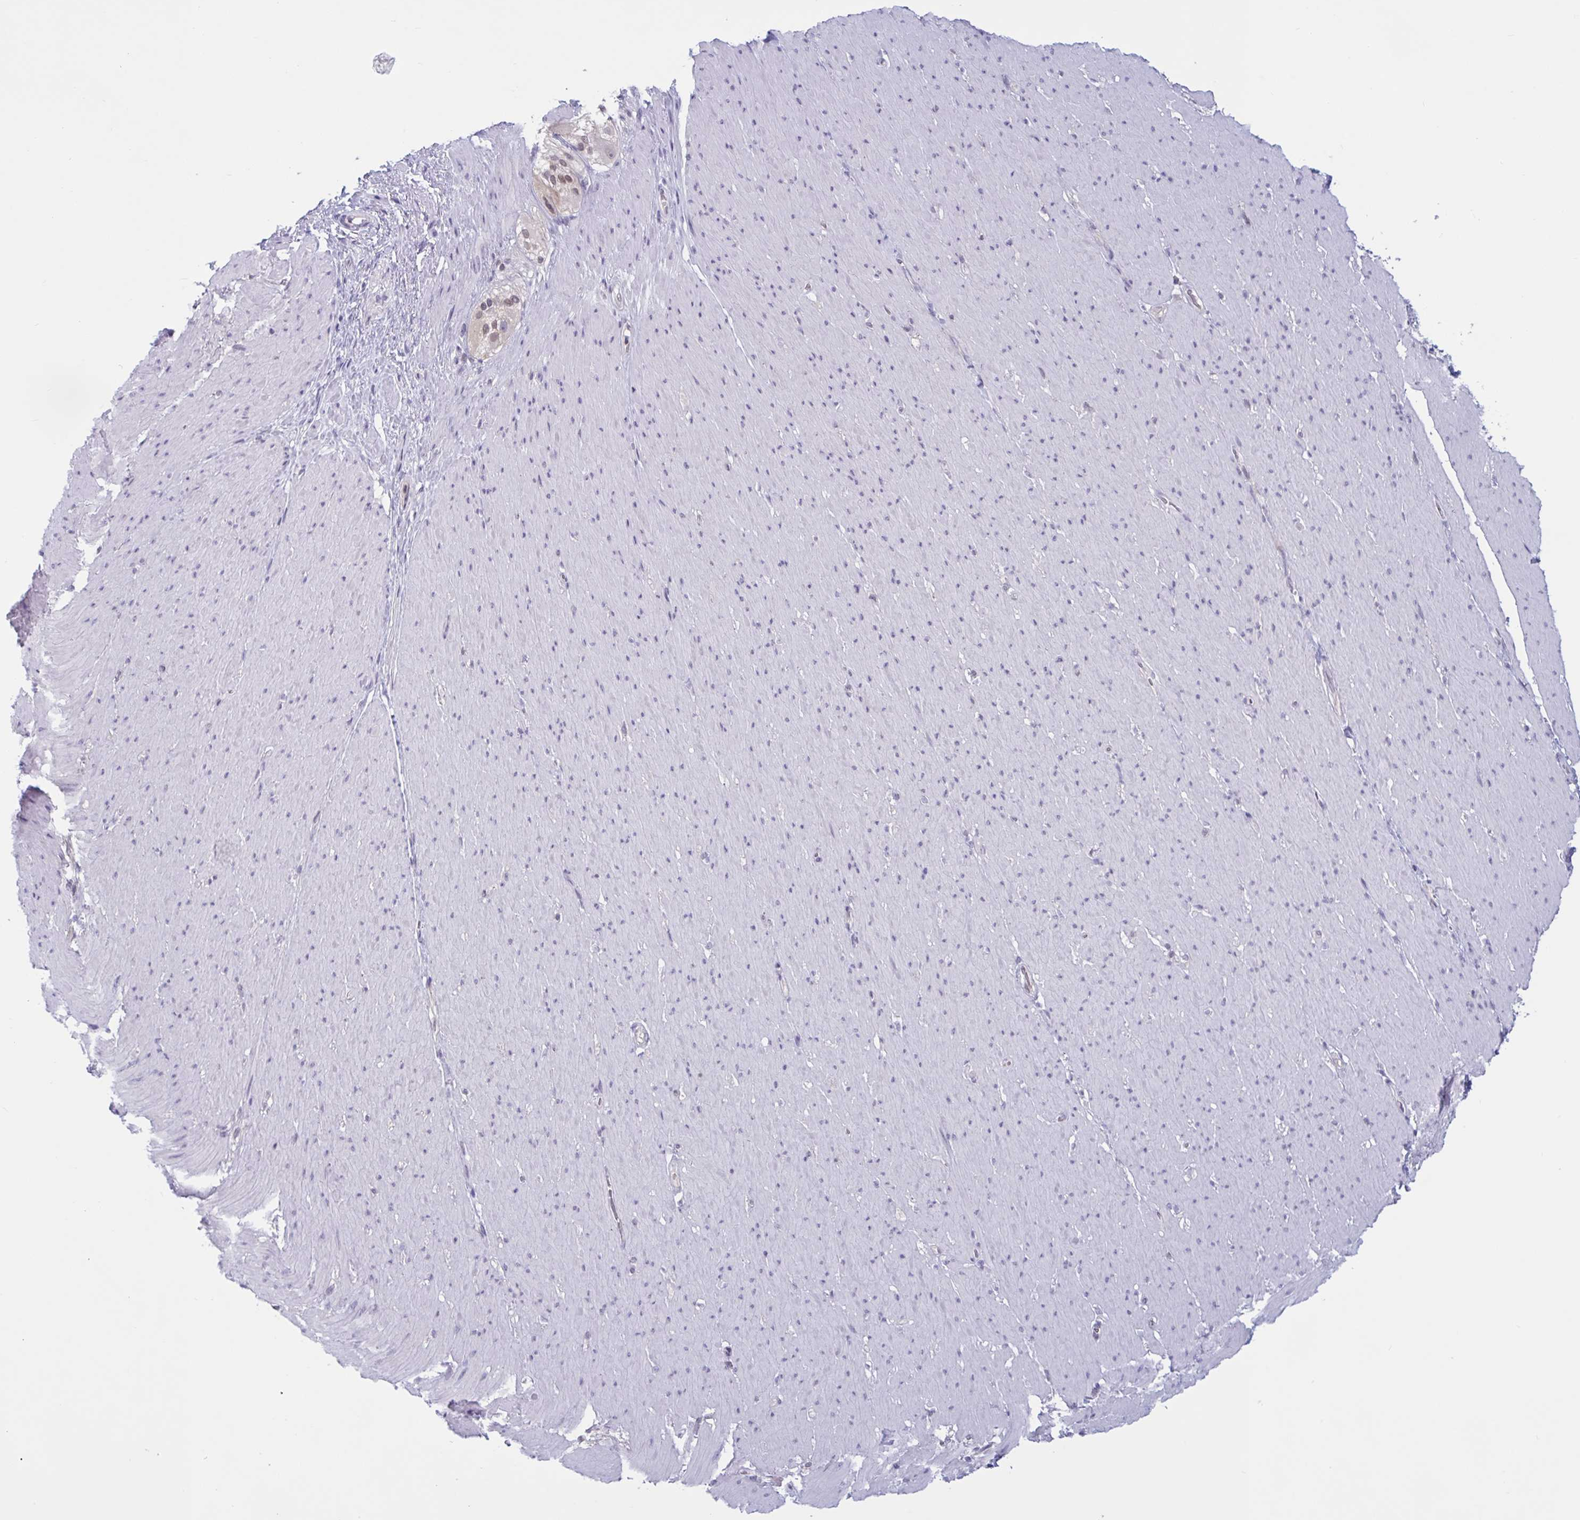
{"staining": {"intensity": "negative", "quantity": "none", "location": "none"}, "tissue": "smooth muscle", "cell_type": "Smooth muscle cells", "image_type": "normal", "snomed": [{"axis": "morphology", "description": "Normal tissue, NOS"}, {"axis": "topography", "description": "Smooth muscle"}, {"axis": "topography", "description": "Rectum"}], "caption": "Human smooth muscle stained for a protein using immunohistochemistry (IHC) demonstrates no positivity in smooth muscle cells.", "gene": "TSN", "patient": {"sex": "male", "age": 53}}